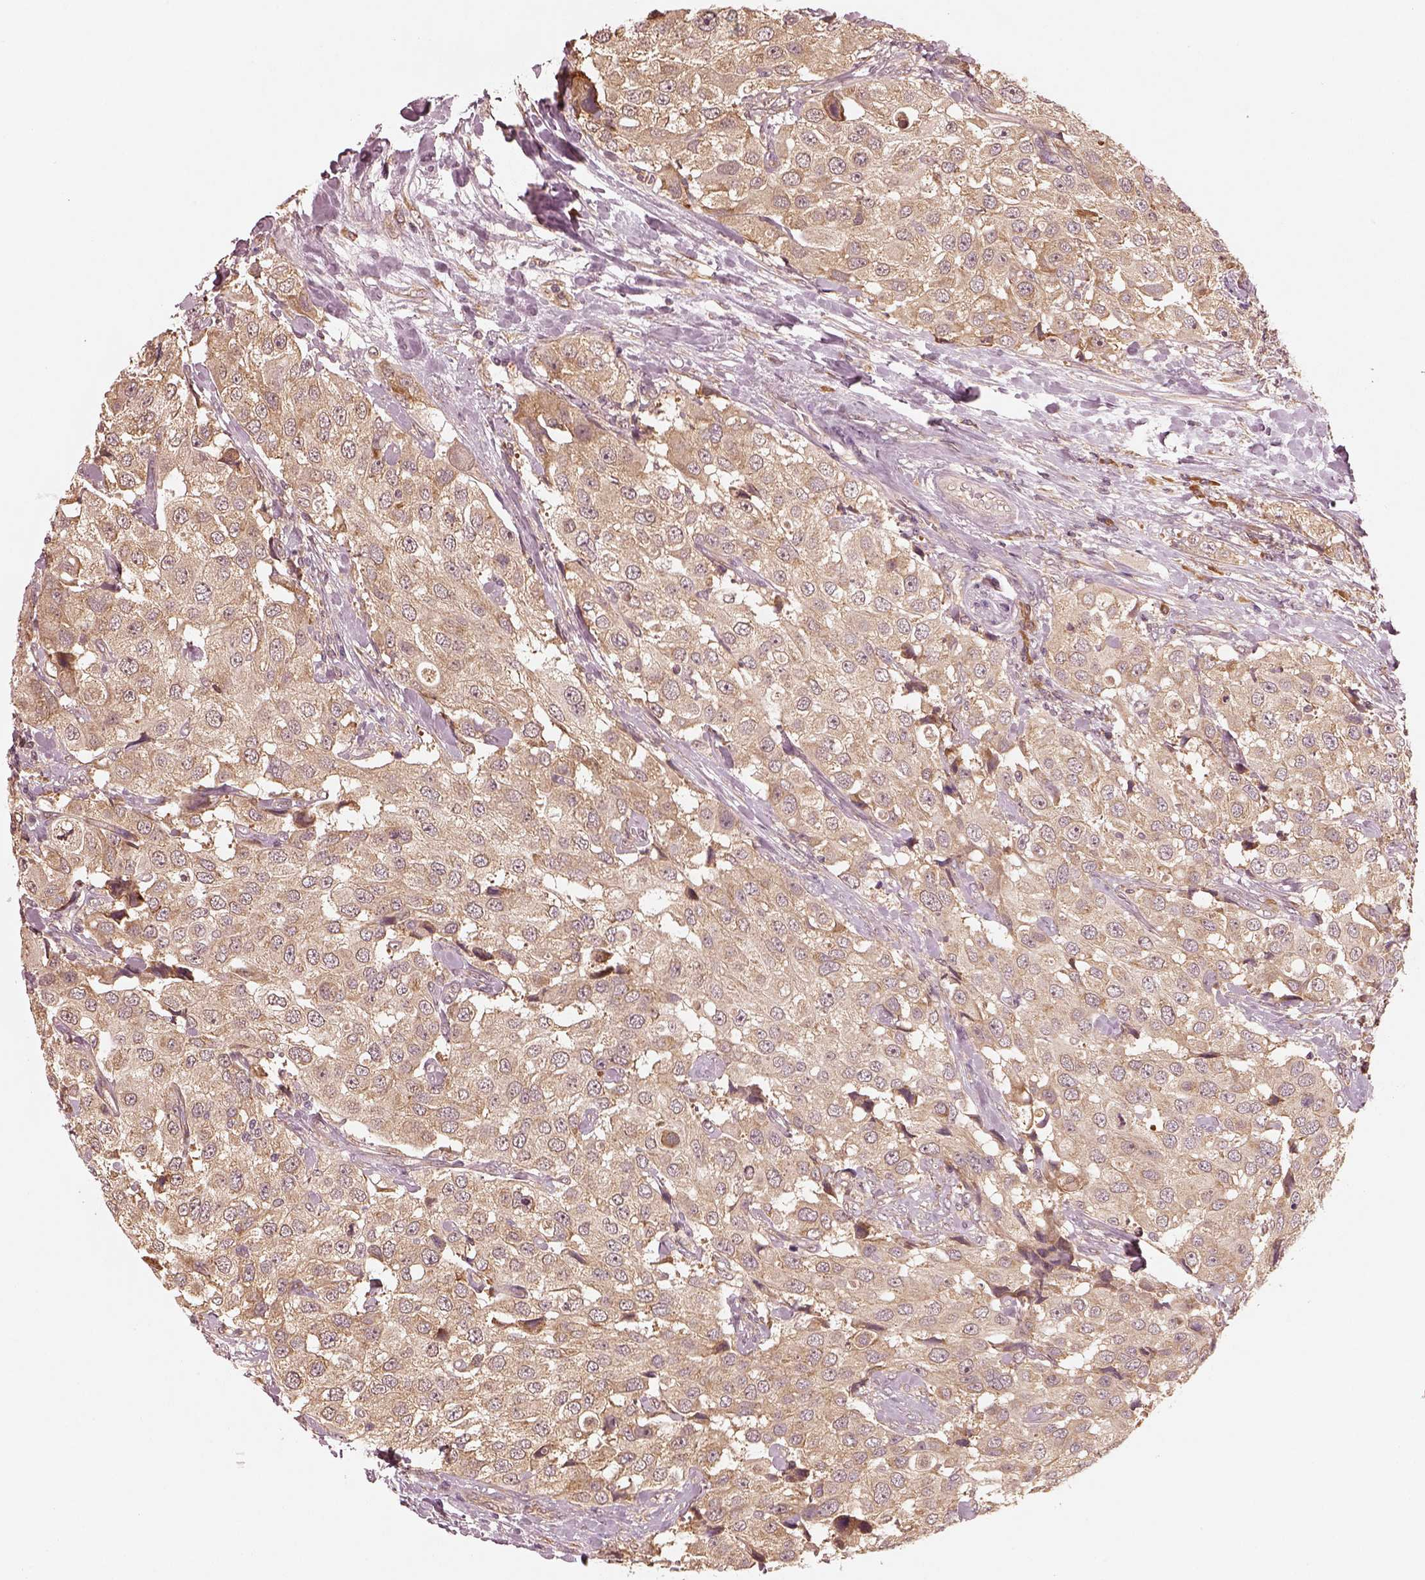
{"staining": {"intensity": "weak", "quantity": ">75%", "location": "cytoplasmic/membranous"}, "tissue": "urothelial cancer", "cell_type": "Tumor cells", "image_type": "cancer", "snomed": [{"axis": "morphology", "description": "Urothelial carcinoma, High grade"}, {"axis": "topography", "description": "Urinary bladder"}], "caption": "High-power microscopy captured an IHC histopathology image of urothelial cancer, revealing weak cytoplasmic/membranous staining in about >75% of tumor cells.", "gene": "RPS5", "patient": {"sex": "female", "age": 64}}